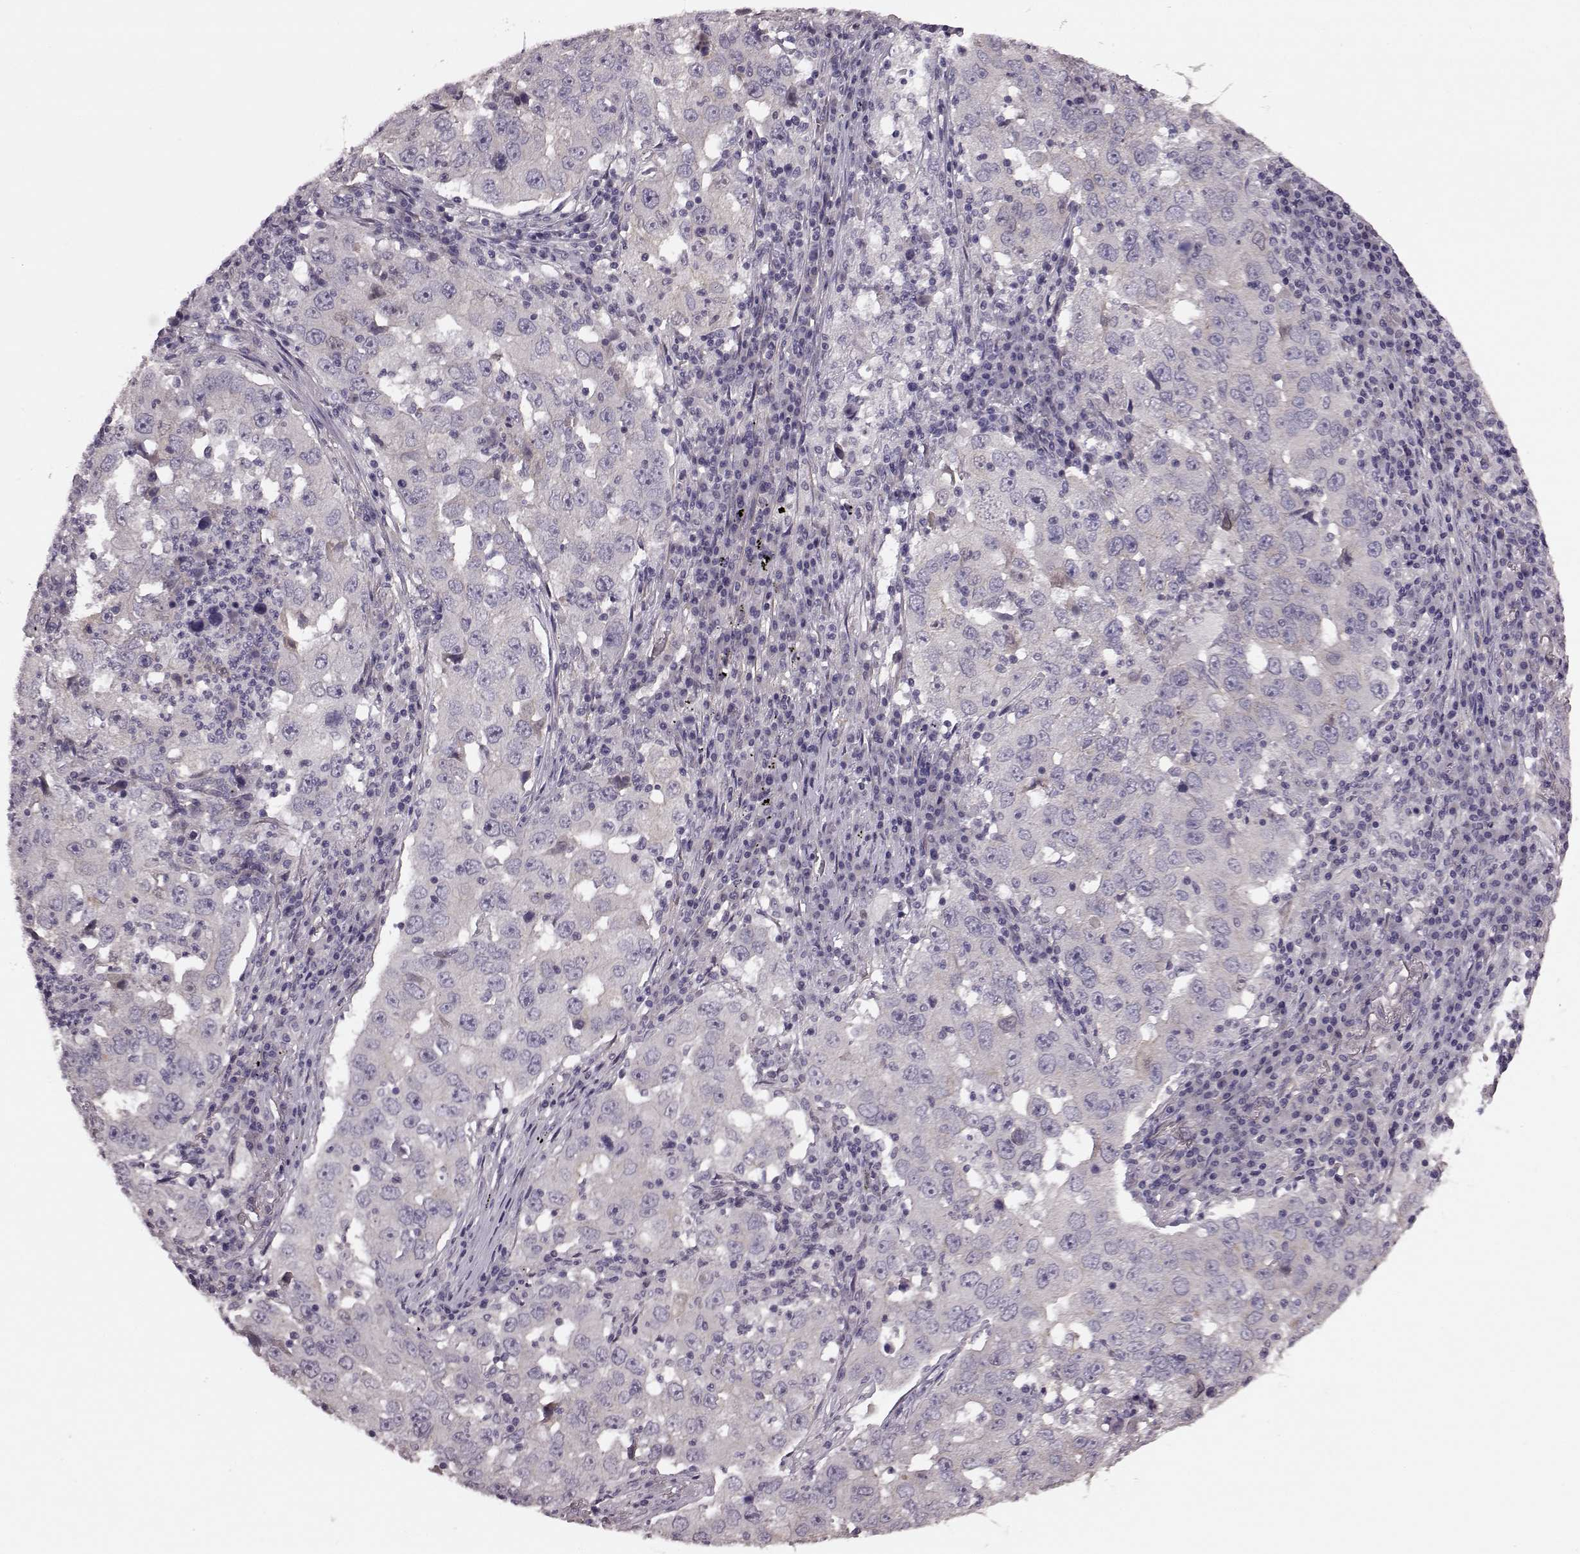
{"staining": {"intensity": "negative", "quantity": "none", "location": "none"}, "tissue": "lung cancer", "cell_type": "Tumor cells", "image_type": "cancer", "snomed": [{"axis": "morphology", "description": "Adenocarcinoma, NOS"}, {"axis": "topography", "description": "Lung"}], "caption": "Histopathology image shows no significant protein staining in tumor cells of lung cancer (adenocarcinoma).", "gene": "GRK1", "patient": {"sex": "male", "age": 73}}